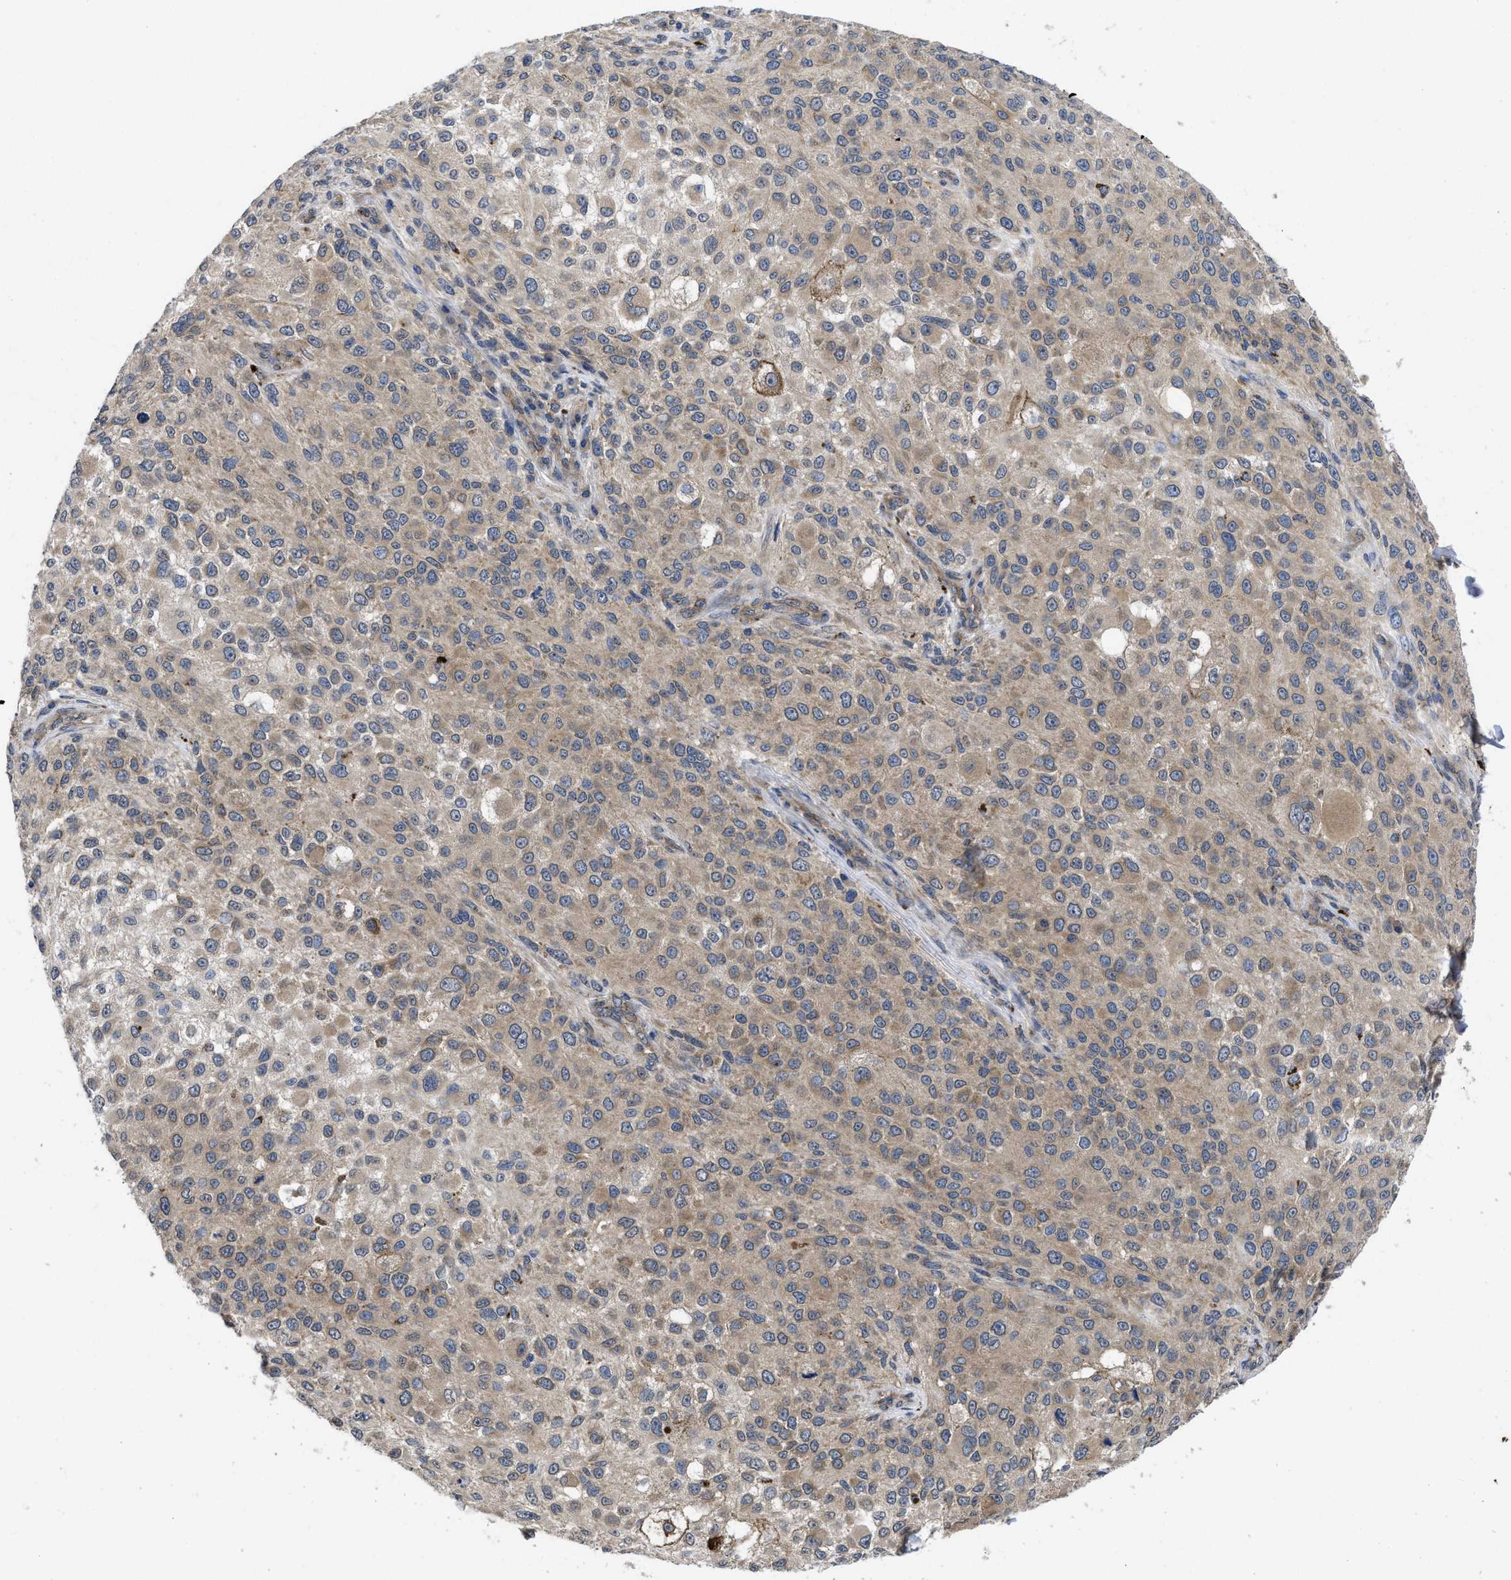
{"staining": {"intensity": "weak", "quantity": ">75%", "location": "cytoplasmic/membranous"}, "tissue": "melanoma", "cell_type": "Tumor cells", "image_type": "cancer", "snomed": [{"axis": "morphology", "description": "Necrosis, NOS"}, {"axis": "morphology", "description": "Malignant melanoma, NOS"}, {"axis": "topography", "description": "Skin"}], "caption": "IHC of melanoma displays low levels of weak cytoplasmic/membranous positivity in about >75% of tumor cells.", "gene": "PKD2", "patient": {"sex": "female", "age": 87}}